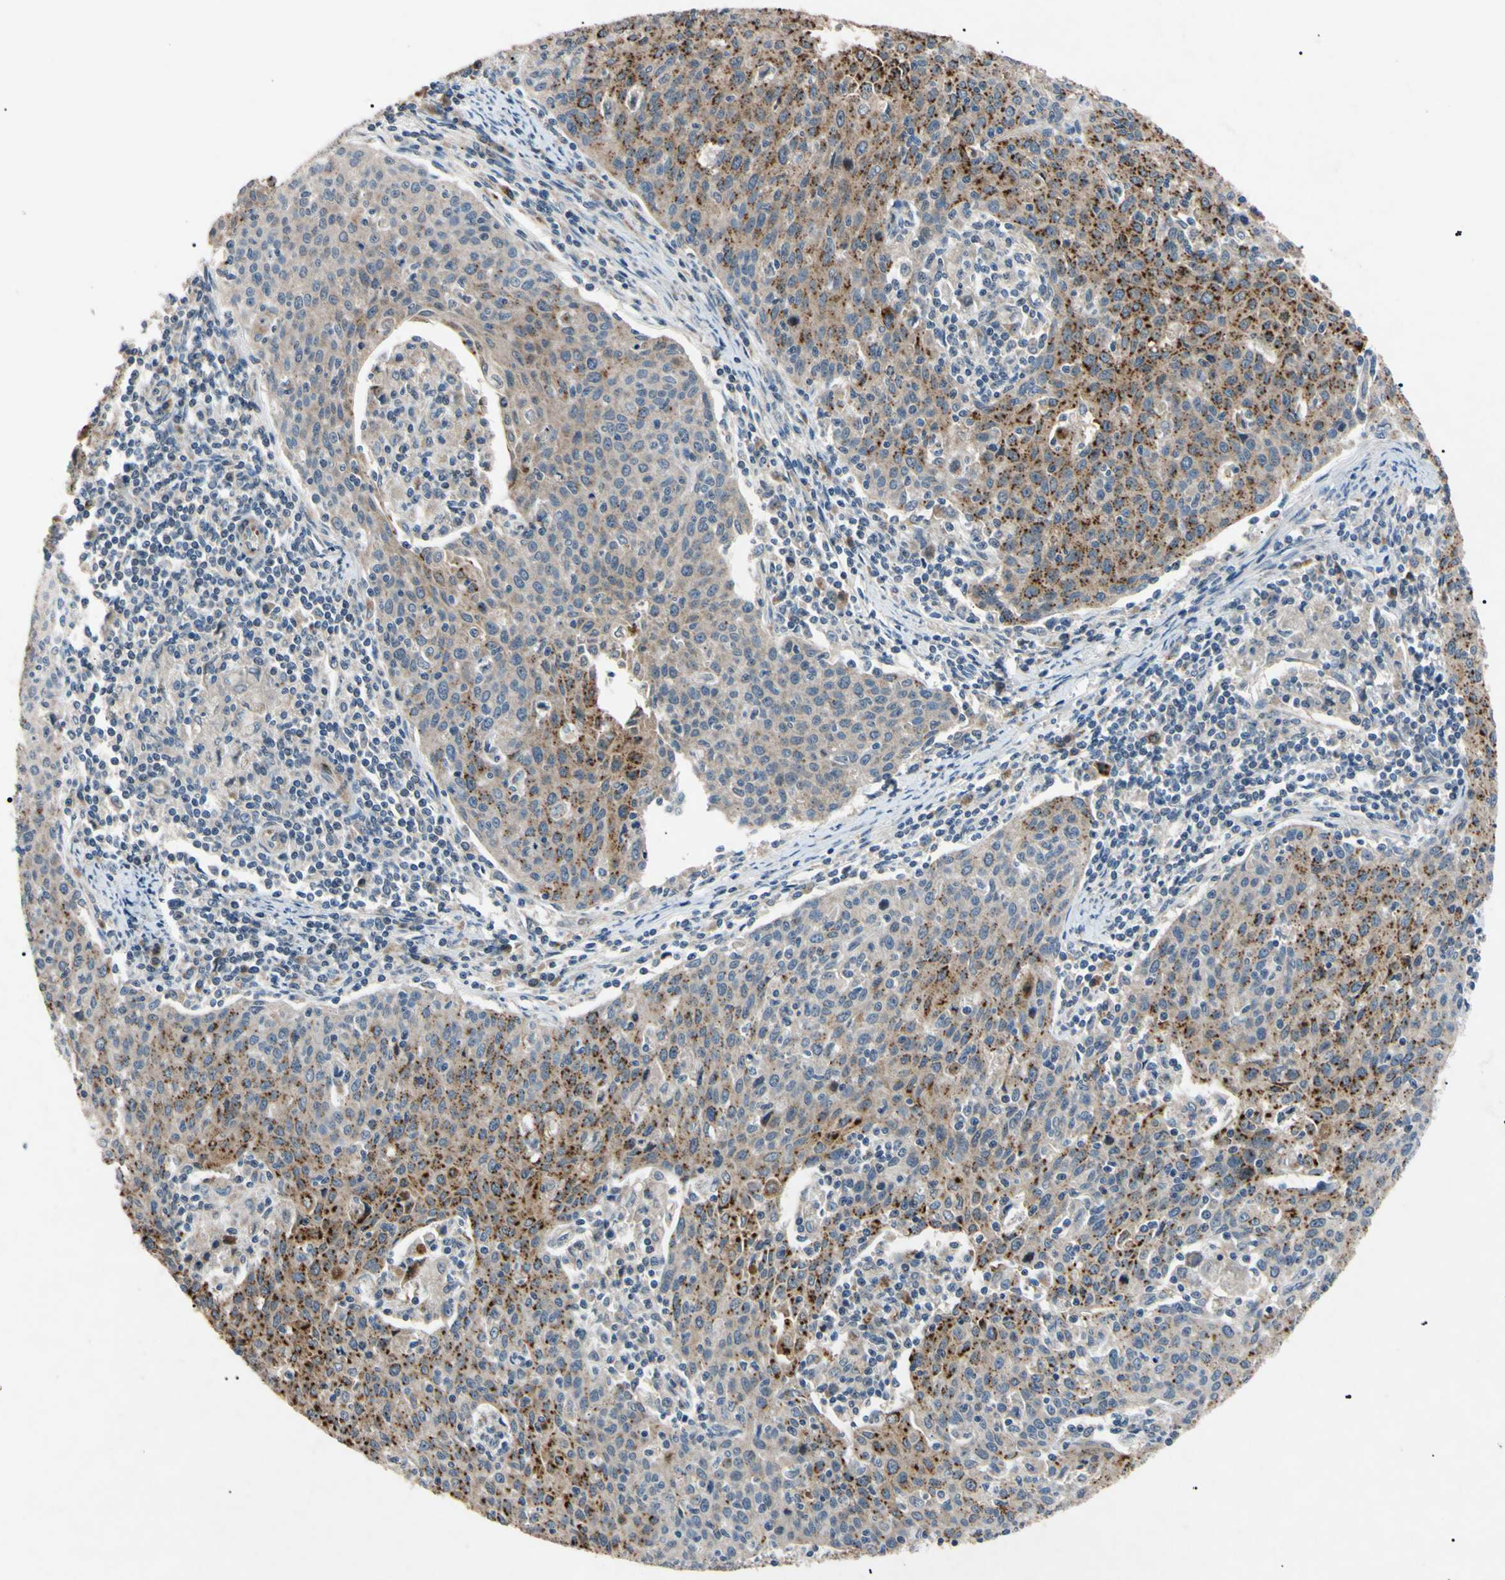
{"staining": {"intensity": "strong", "quantity": ">75%", "location": "cytoplasmic/membranous"}, "tissue": "cervical cancer", "cell_type": "Tumor cells", "image_type": "cancer", "snomed": [{"axis": "morphology", "description": "Squamous cell carcinoma, NOS"}, {"axis": "topography", "description": "Cervix"}], "caption": "Cervical cancer tissue exhibits strong cytoplasmic/membranous positivity in approximately >75% of tumor cells Nuclei are stained in blue.", "gene": "TUBB4A", "patient": {"sex": "female", "age": 38}}